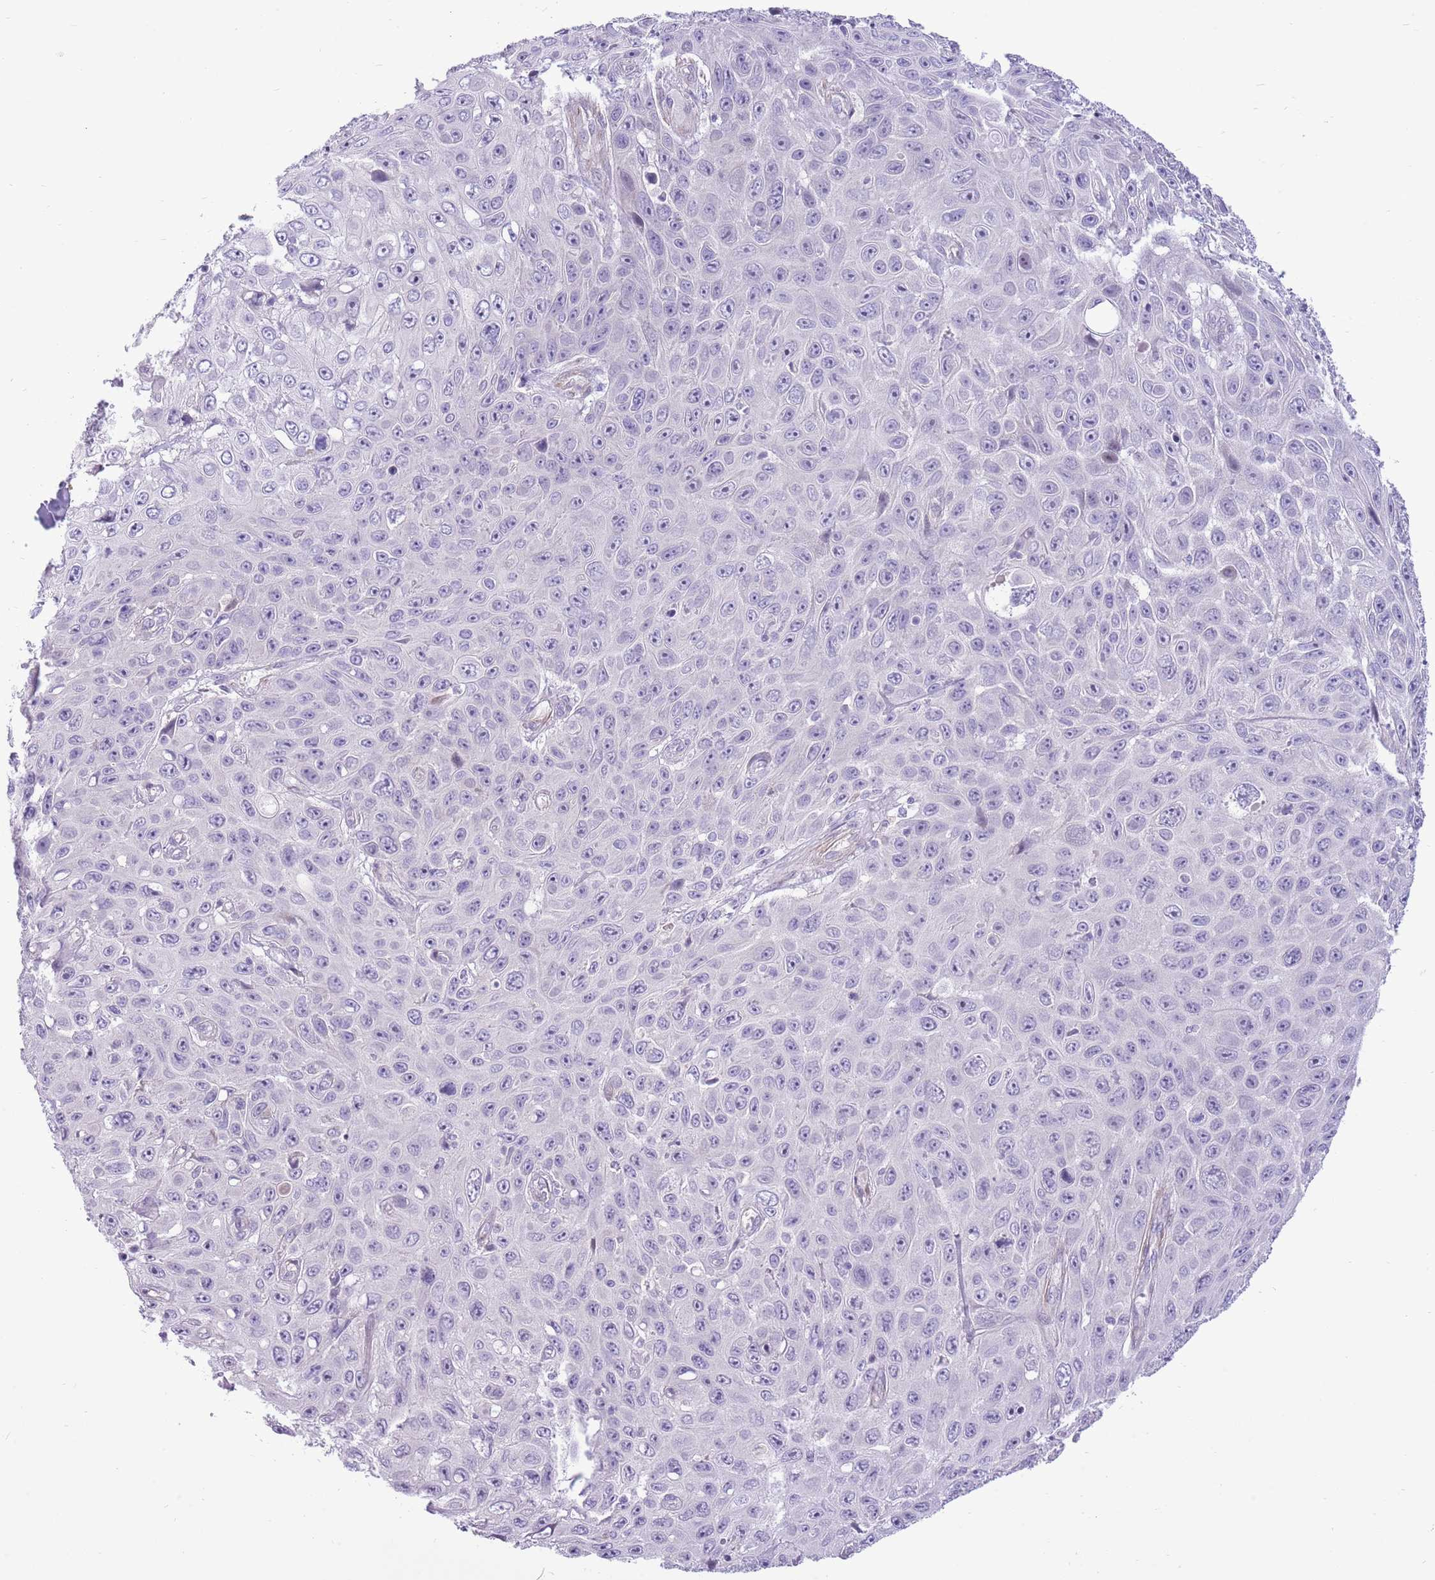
{"staining": {"intensity": "negative", "quantity": "none", "location": "none"}, "tissue": "skin cancer", "cell_type": "Tumor cells", "image_type": "cancer", "snomed": [{"axis": "morphology", "description": "Squamous cell carcinoma, NOS"}, {"axis": "topography", "description": "Skin"}], "caption": "An image of human squamous cell carcinoma (skin) is negative for staining in tumor cells. (IHC, brightfield microscopy, high magnification).", "gene": "ZC4H2", "patient": {"sex": "male", "age": 82}}